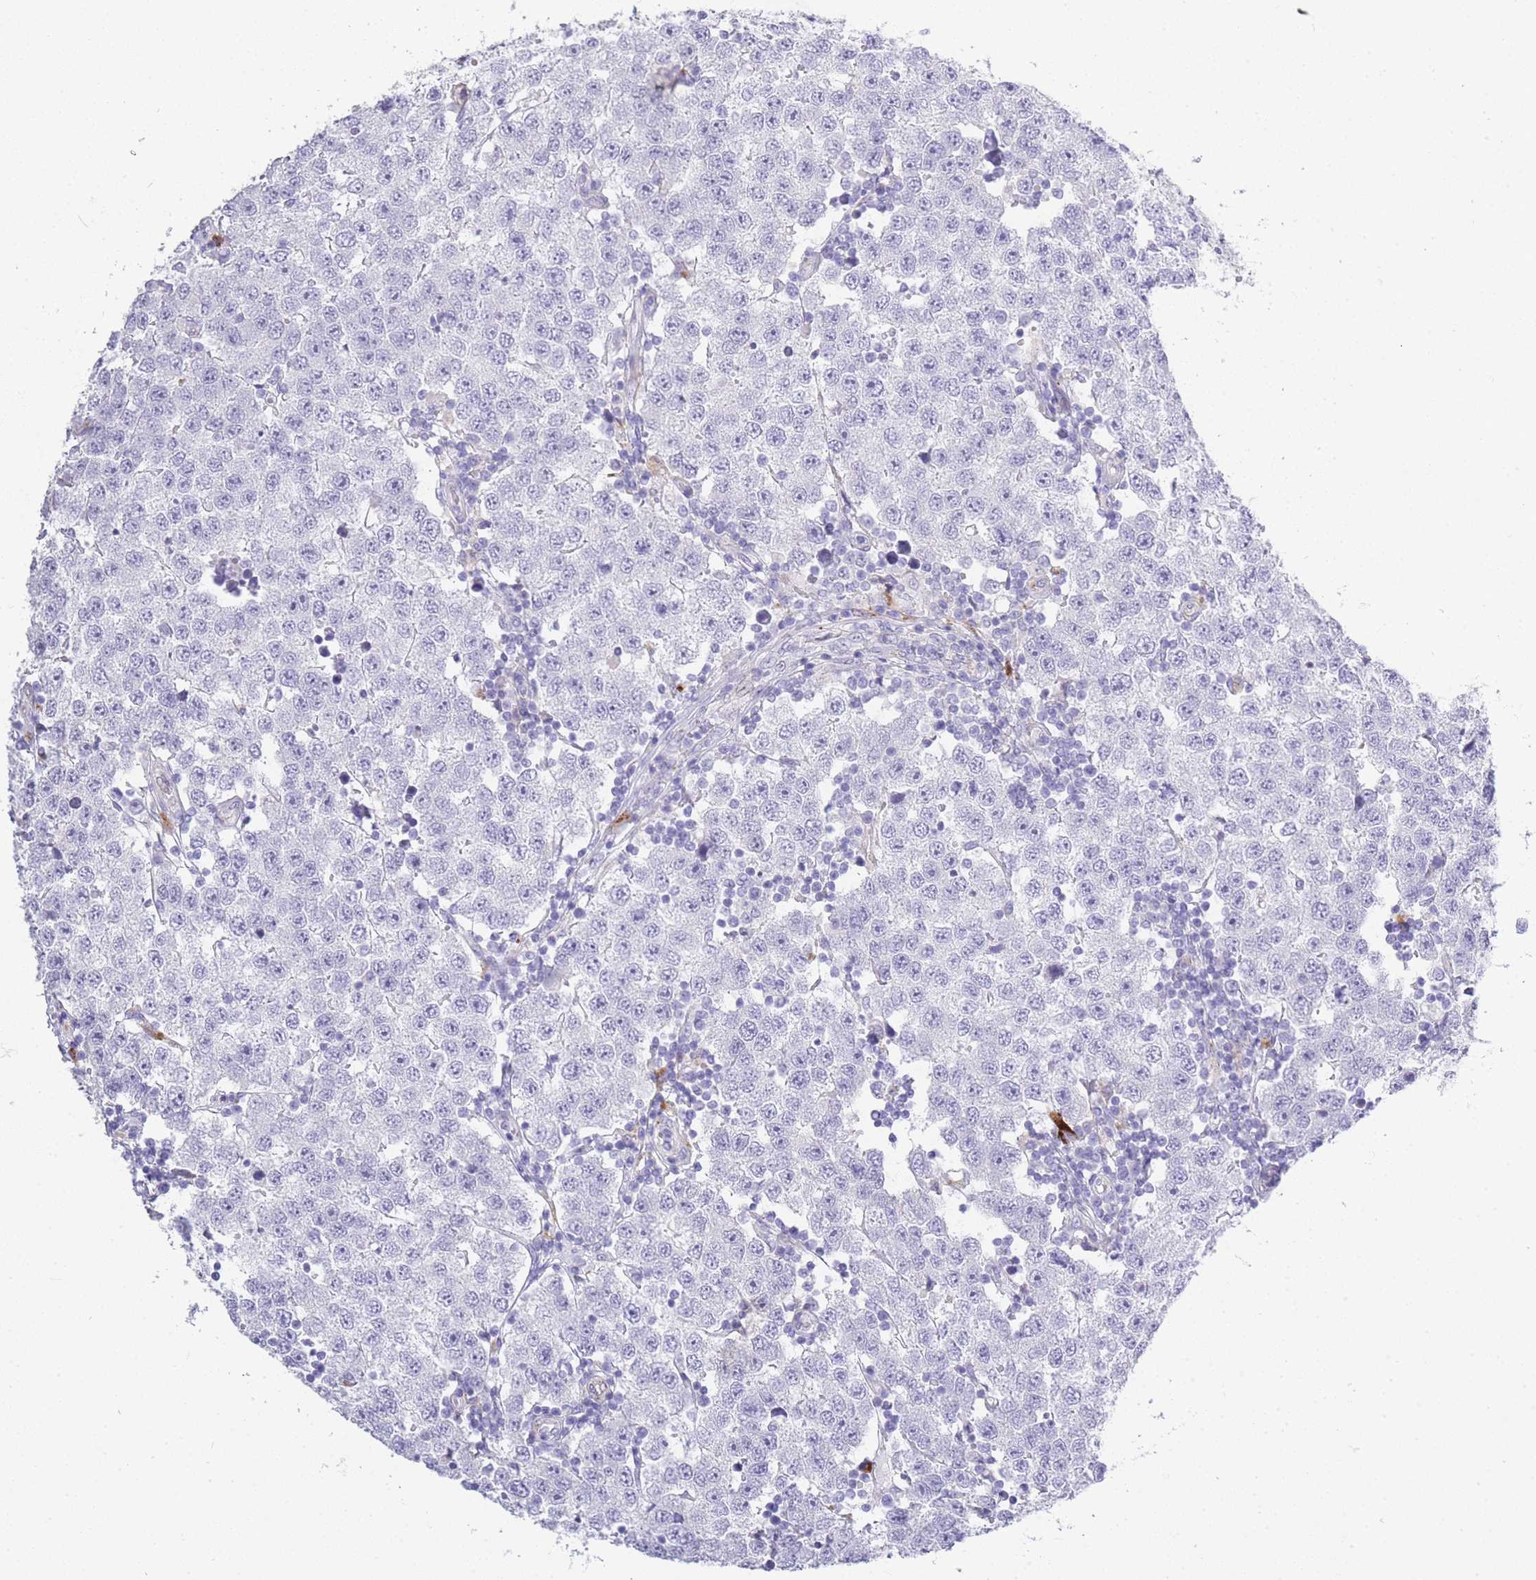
{"staining": {"intensity": "negative", "quantity": "none", "location": "none"}, "tissue": "testis cancer", "cell_type": "Tumor cells", "image_type": "cancer", "snomed": [{"axis": "morphology", "description": "Seminoma, NOS"}, {"axis": "topography", "description": "Testis"}], "caption": "The IHC image has no significant staining in tumor cells of seminoma (testis) tissue.", "gene": "RHO", "patient": {"sex": "male", "age": 34}}